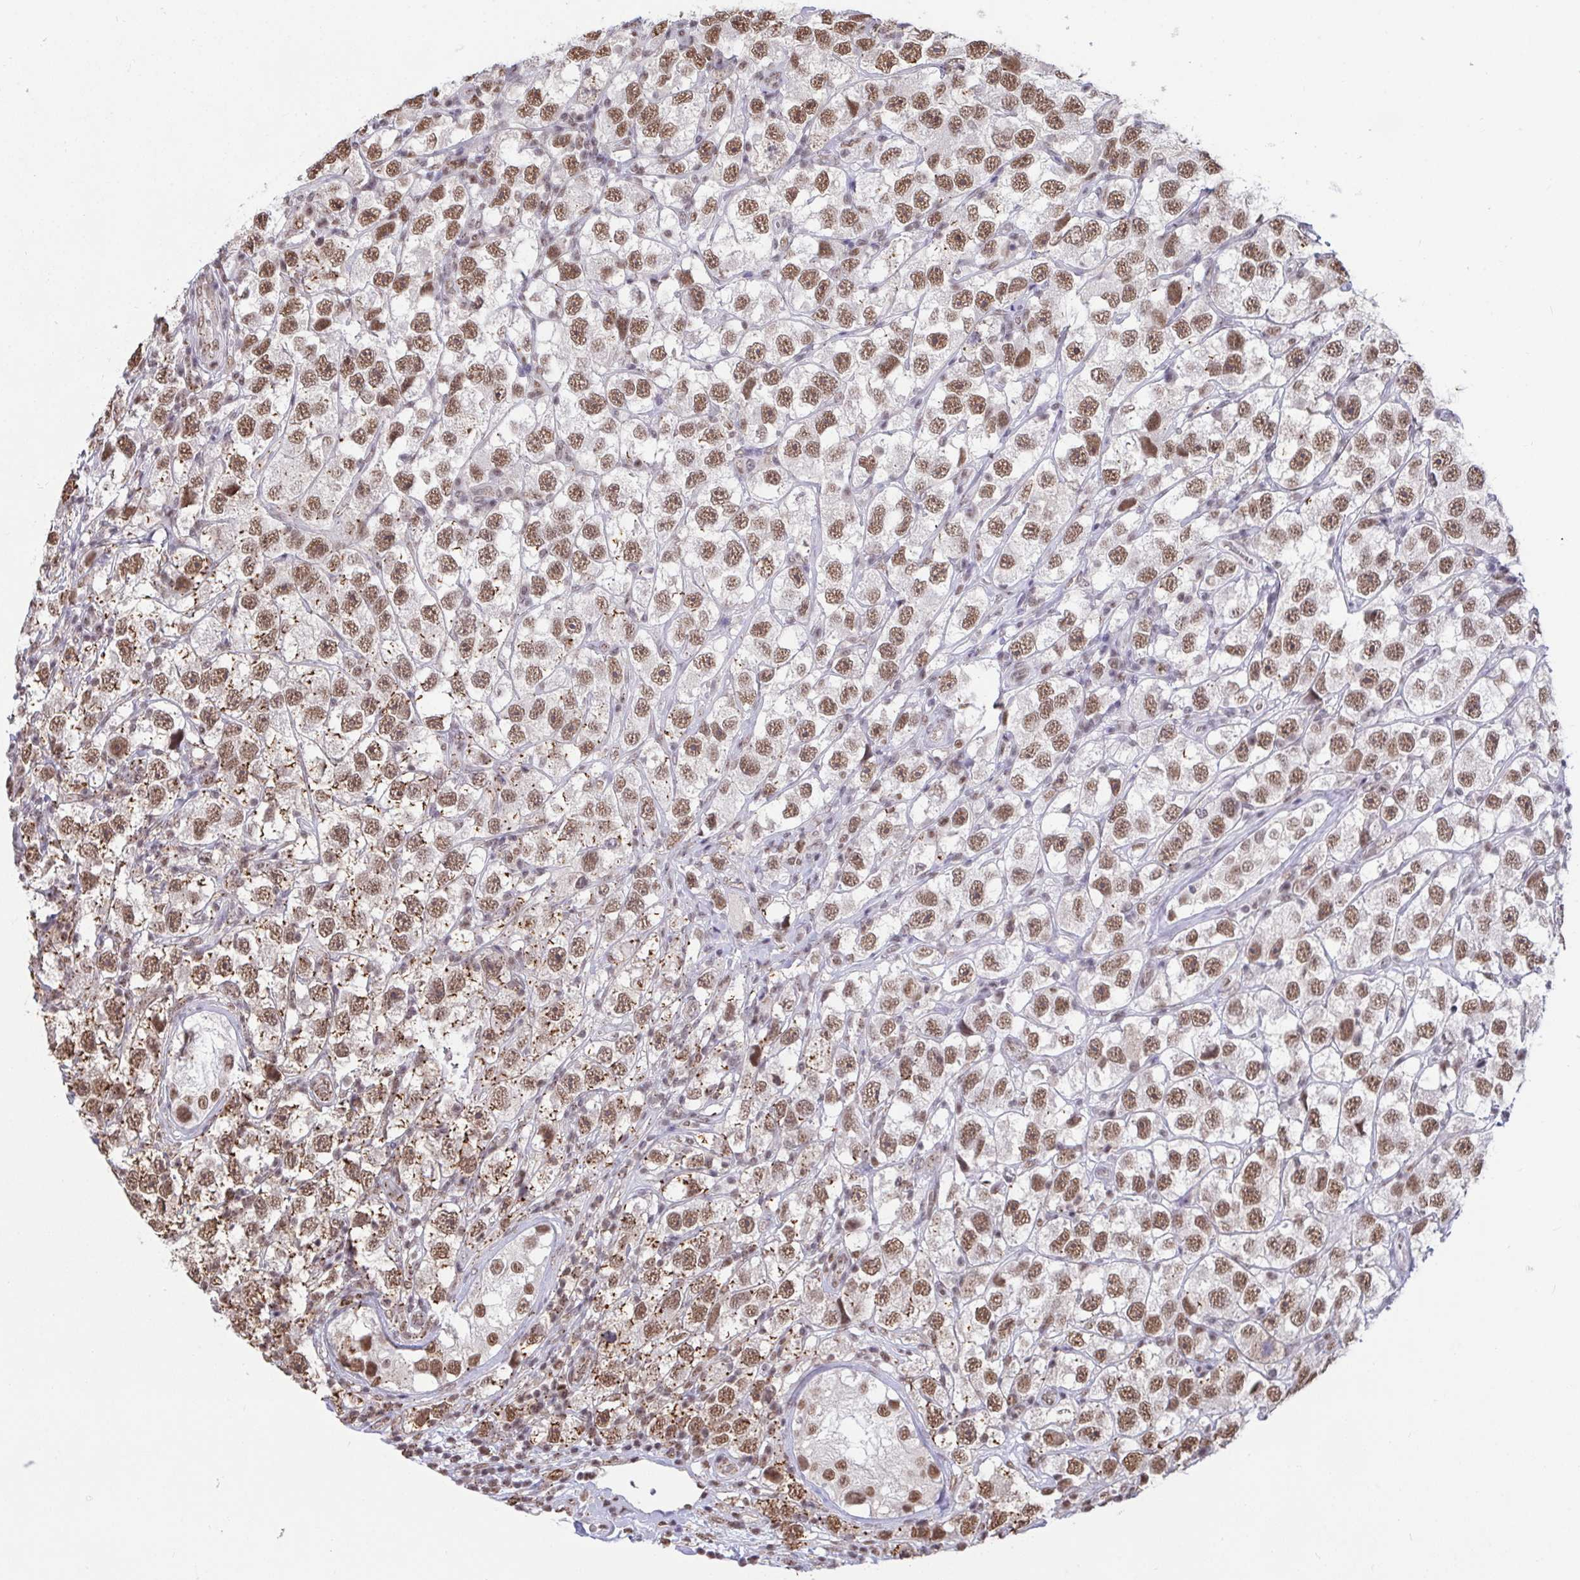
{"staining": {"intensity": "moderate", "quantity": ">75%", "location": "nuclear"}, "tissue": "testis cancer", "cell_type": "Tumor cells", "image_type": "cancer", "snomed": [{"axis": "morphology", "description": "Seminoma, NOS"}, {"axis": "topography", "description": "Testis"}], "caption": "DAB (3,3'-diaminobenzidine) immunohistochemical staining of testis cancer (seminoma) demonstrates moderate nuclear protein expression in approximately >75% of tumor cells.", "gene": "PUF60", "patient": {"sex": "male", "age": 26}}